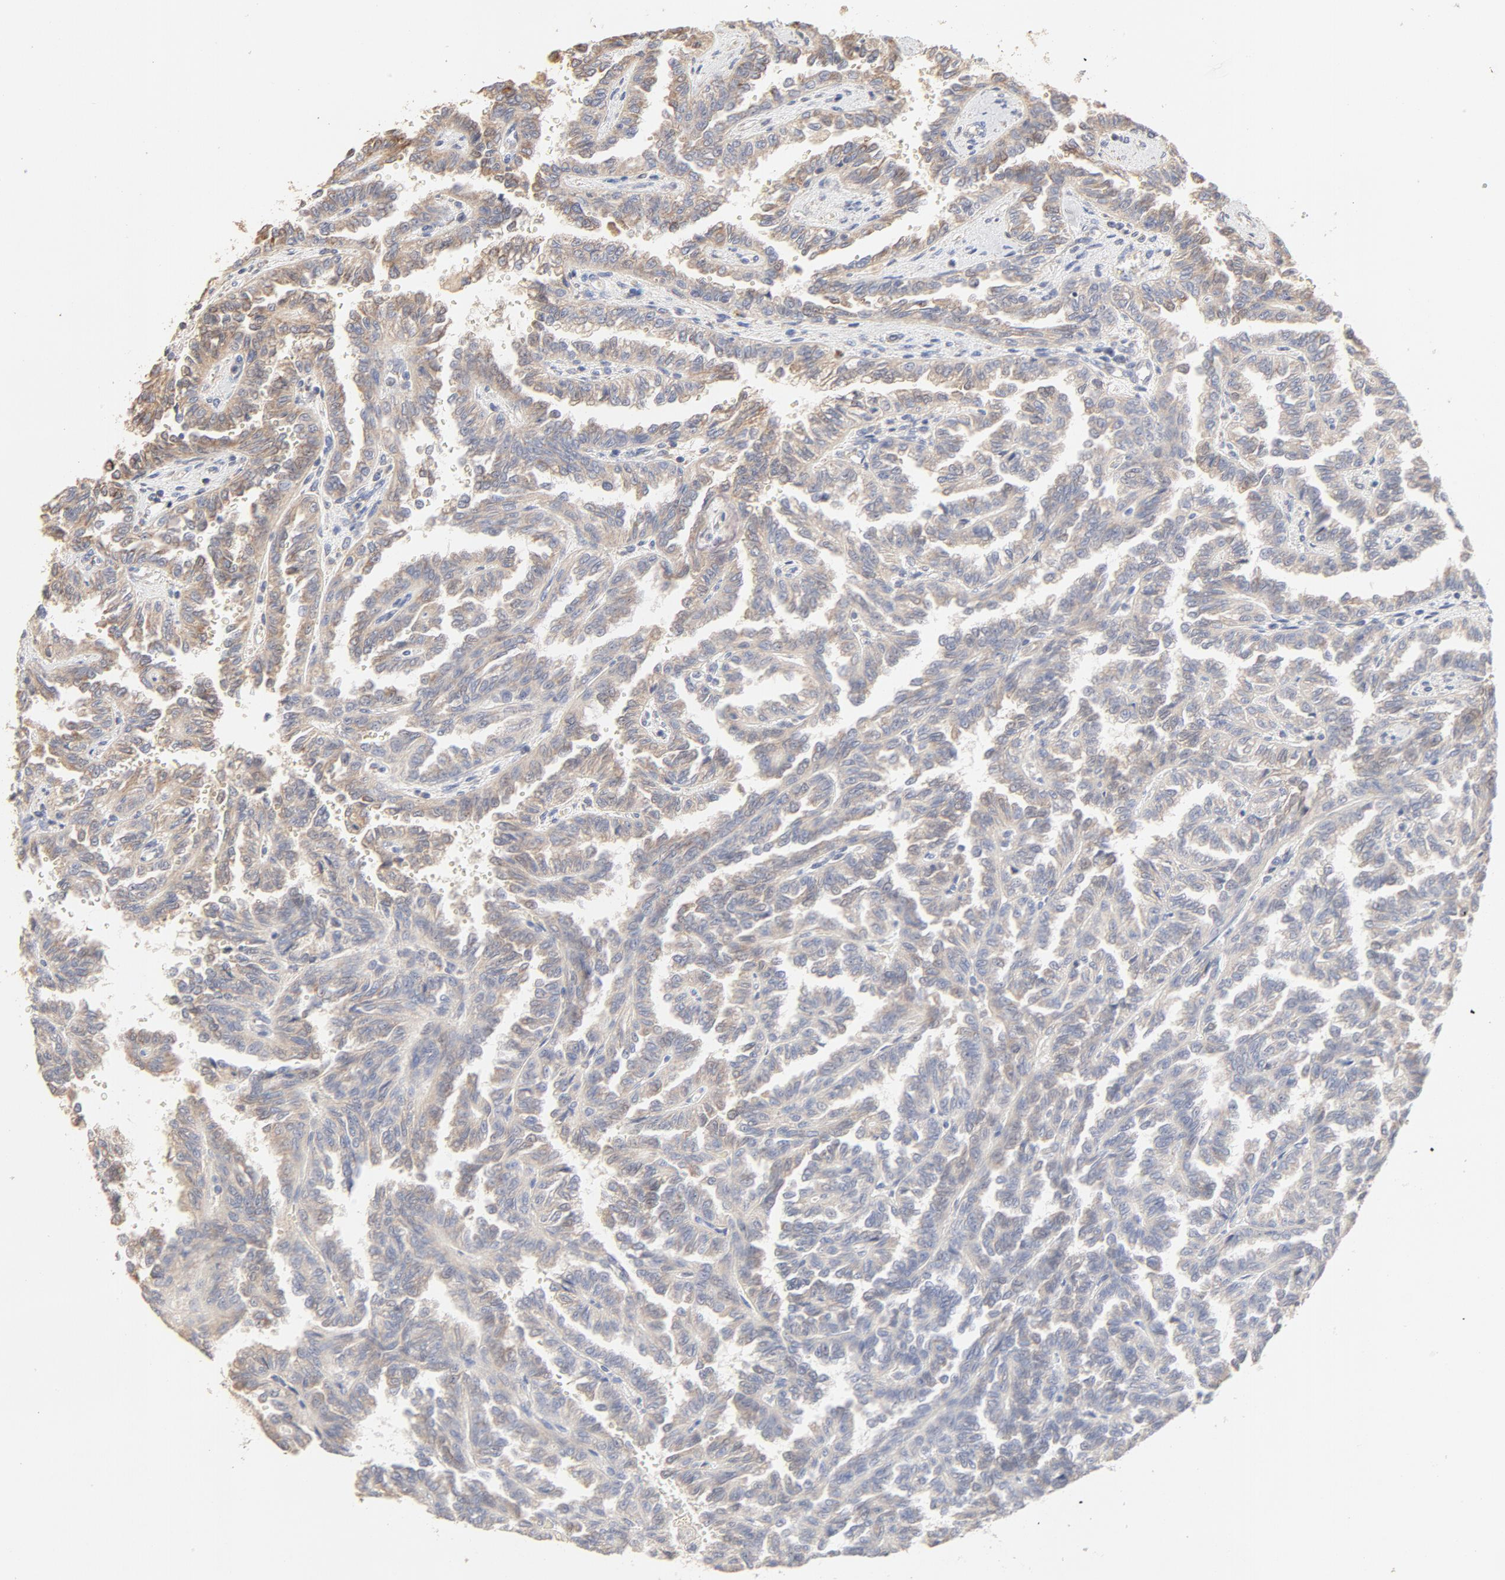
{"staining": {"intensity": "negative", "quantity": "none", "location": "none"}, "tissue": "renal cancer", "cell_type": "Tumor cells", "image_type": "cancer", "snomed": [{"axis": "morphology", "description": "Inflammation, NOS"}, {"axis": "morphology", "description": "Adenocarcinoma, NOS"}, {"axis": "topography", "description": "Kidney"}], "caption": "A photomicrograph of human renal cancer (adenocarcinoma) is negative for staining in tumor cells.", "gene": "FCGBP", "patient": {"sex": "male", "age": 68}}